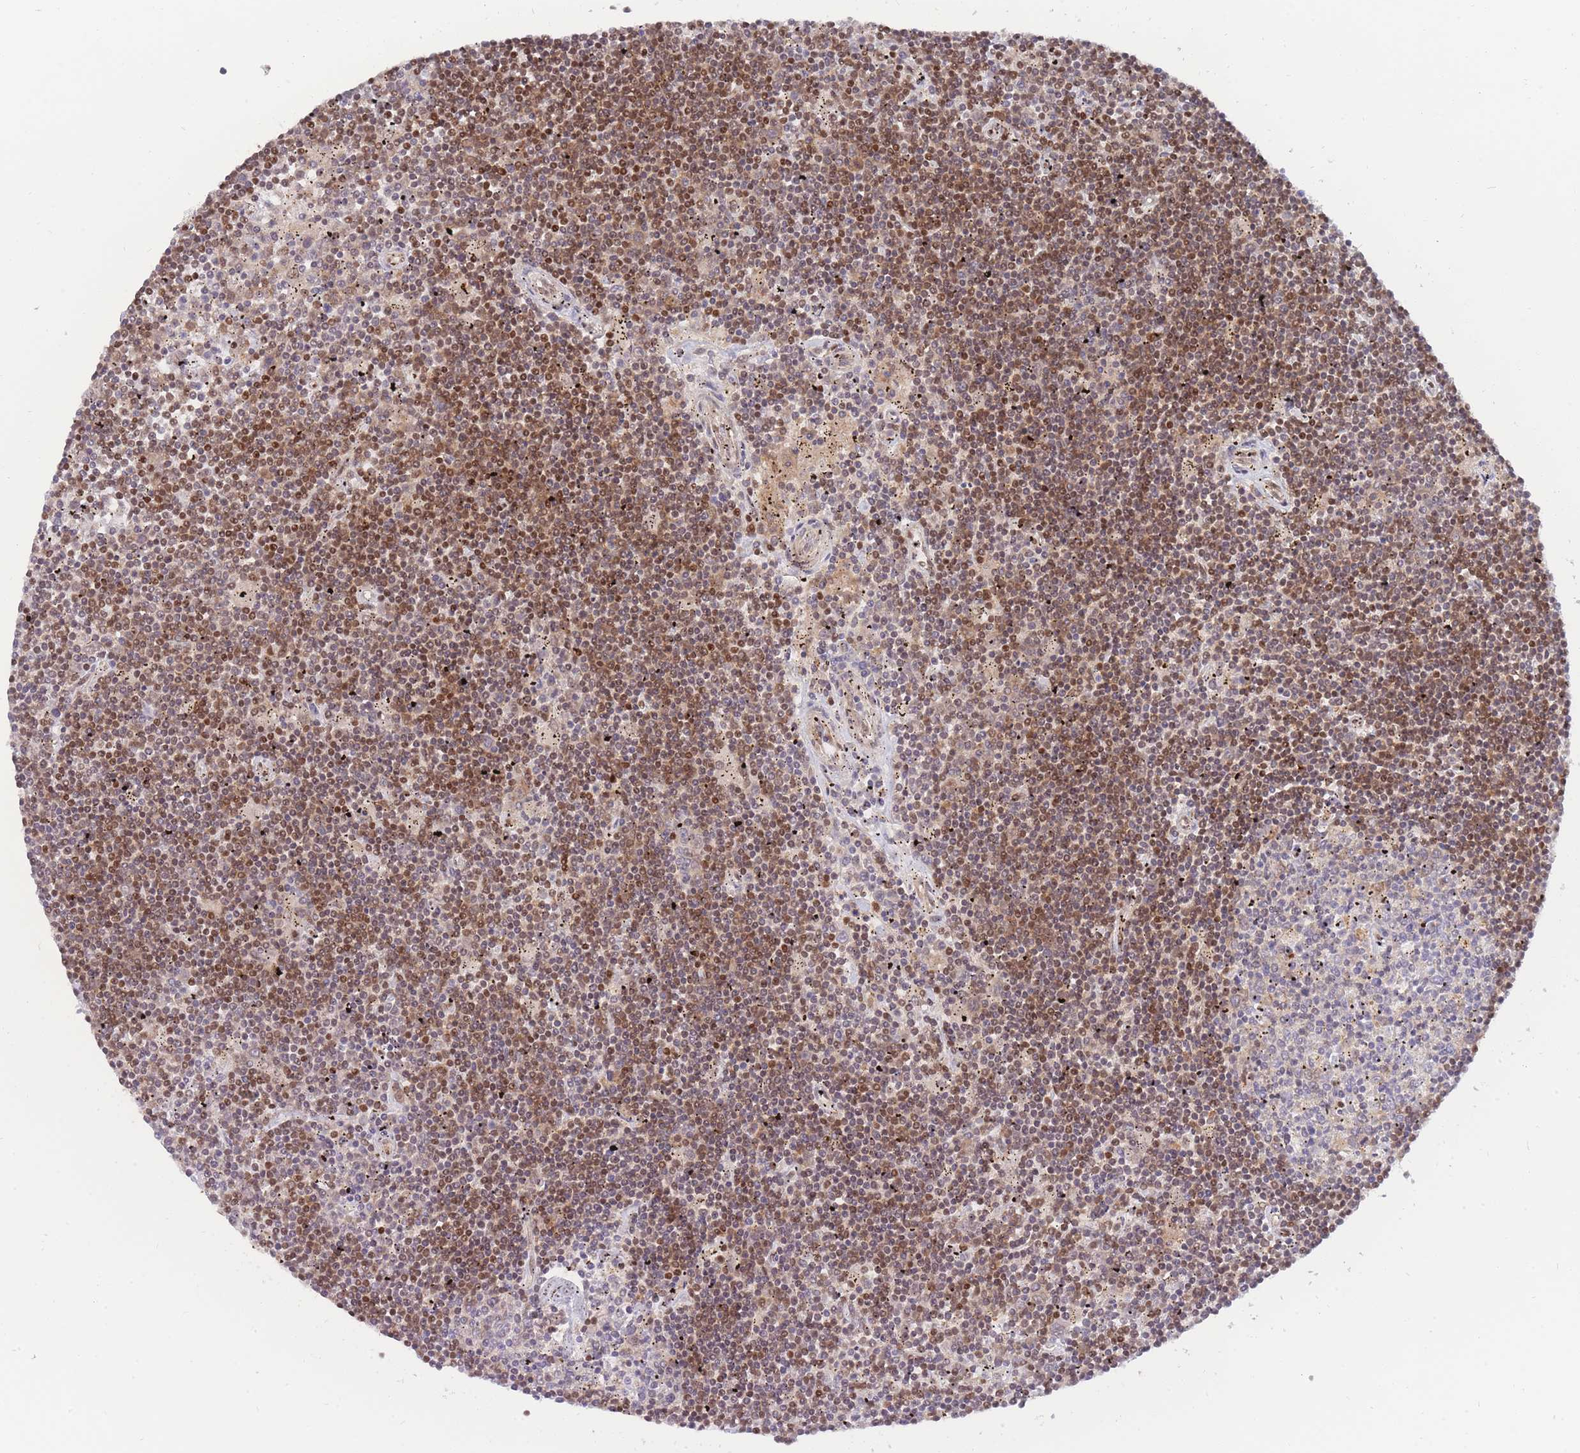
{"staining": {"intensity": "moderate", "quantity": ">75%", "location": "cytoplasmic/membranous,nuclear"}, "tissue": "lymphoma", "cell_type": "Tumor cells", "image_type": "cancer", "snomed": [{"axis": "morphology", "description": "Malignant lymphoma, non-Hodgkin's type, Low grade"}, {"axis": "topography", "description": "Spleen"}], "caption": "Immunohistochemistry image of malignant lymphoma, non-Hodgkin's type (low-grade) stained for a protein (brown), which reveals medium levels of moderate cytoplasmic/membranous and nuclear positivity in about >75% of tumor cells.", "gene": "BOD1L1", "patient": {"sex": "male", "age": 76}}